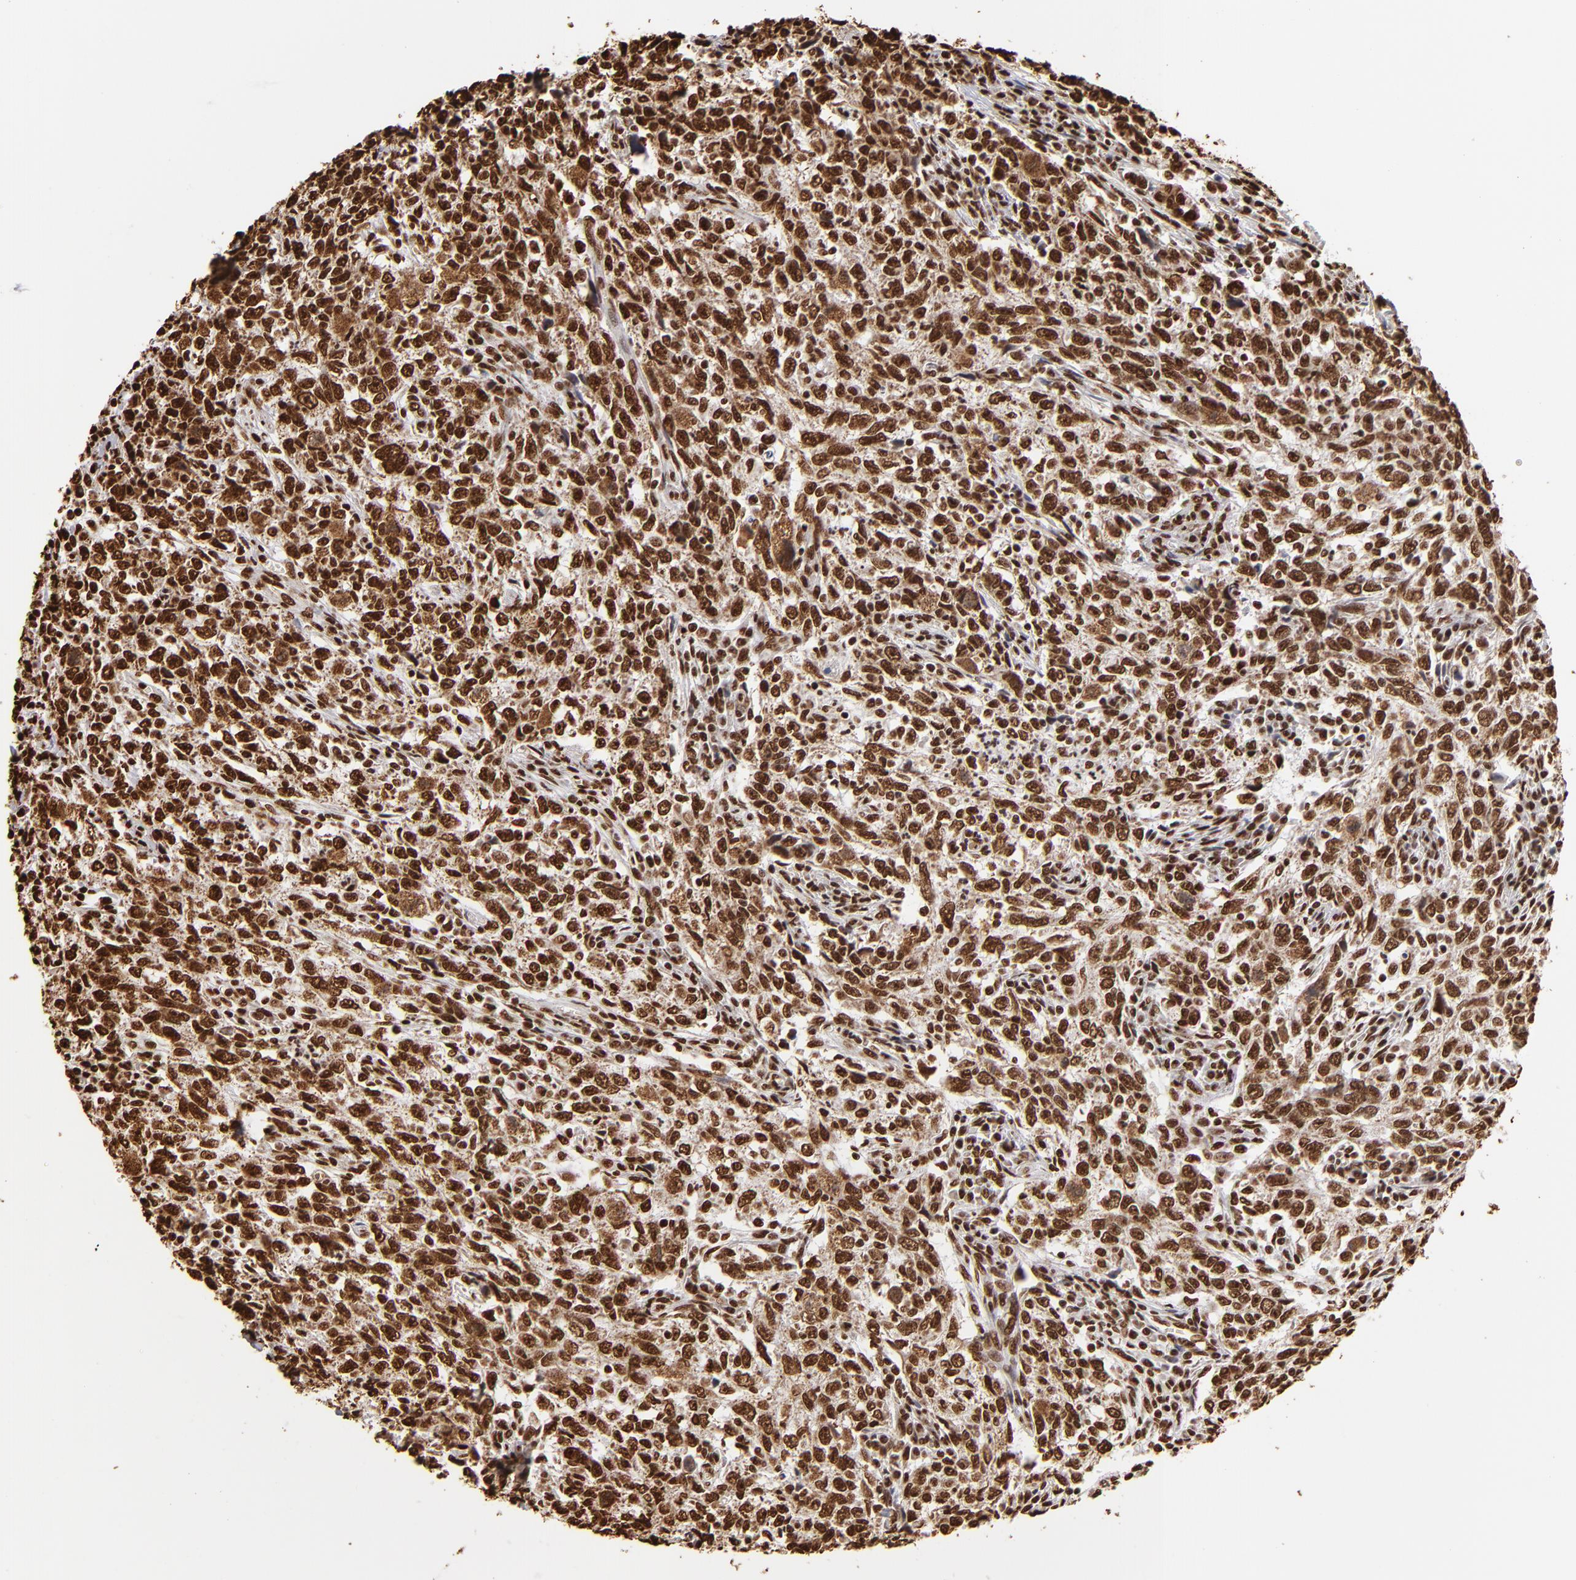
{"staining": {"intensity": "strong", "quantity": ">75%", "location": "nuclear"}, "tissue": "breast cancer", "cell_type": "Tumor cells", "image_type": "cancer", "snomed": [{"axis": "morphology", "description": "Duct carcinoma"}, {"axis": "topography", "description": "Breast"}], "caption": "IHC (DAB) staining of human breast cancer (intraductal carcinoma) displays strong nuclear protein positivity in about >75% of tumor cells.", "gene": "ILF3", "patient": {"sex": "female", "age": 50}}